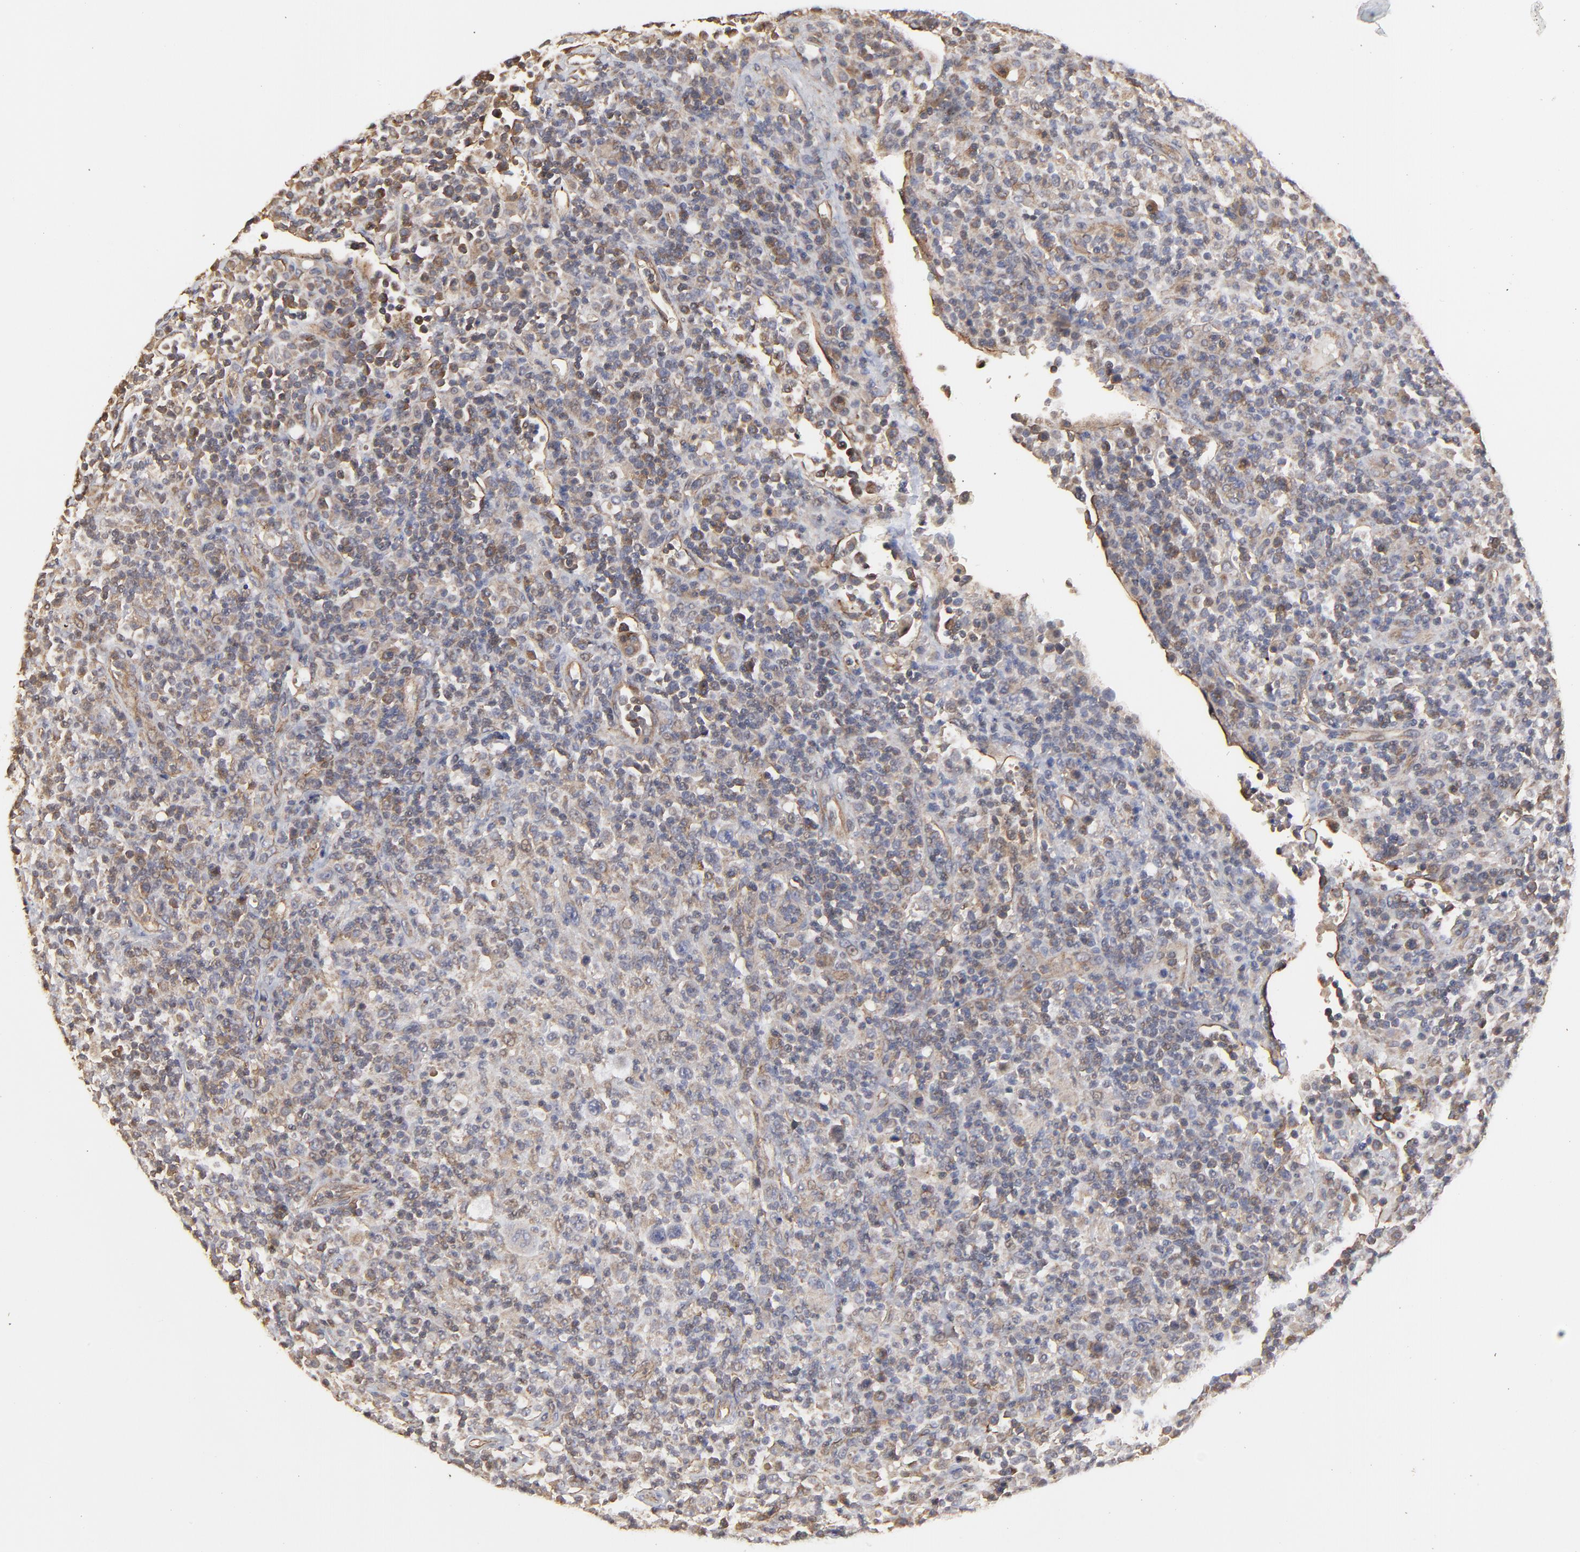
{"staining": {"intensity": "weak", "quantity": "<25%", "location": "cytoplasmic/membranous"}, "tissue": "lymphoma", "cell_type": "Tumor cells", "image_type": "cancer", "snomed": [{"axis": "morphology", "description": "Hodgkin's disease, NOS"}, {"axis": "topography", "description": "Lymph node"}], "caption": "Immunohistochemistry (IHC) of human Hodgkin's disease demonstrates no staining in tumor cells. (DAB (3,3'-diaminobenzidine) IHC visualized using brightfield microscopy, high magnification).", "gene": "ARMT1", "patient": {"sex": "male", "age": 65}}